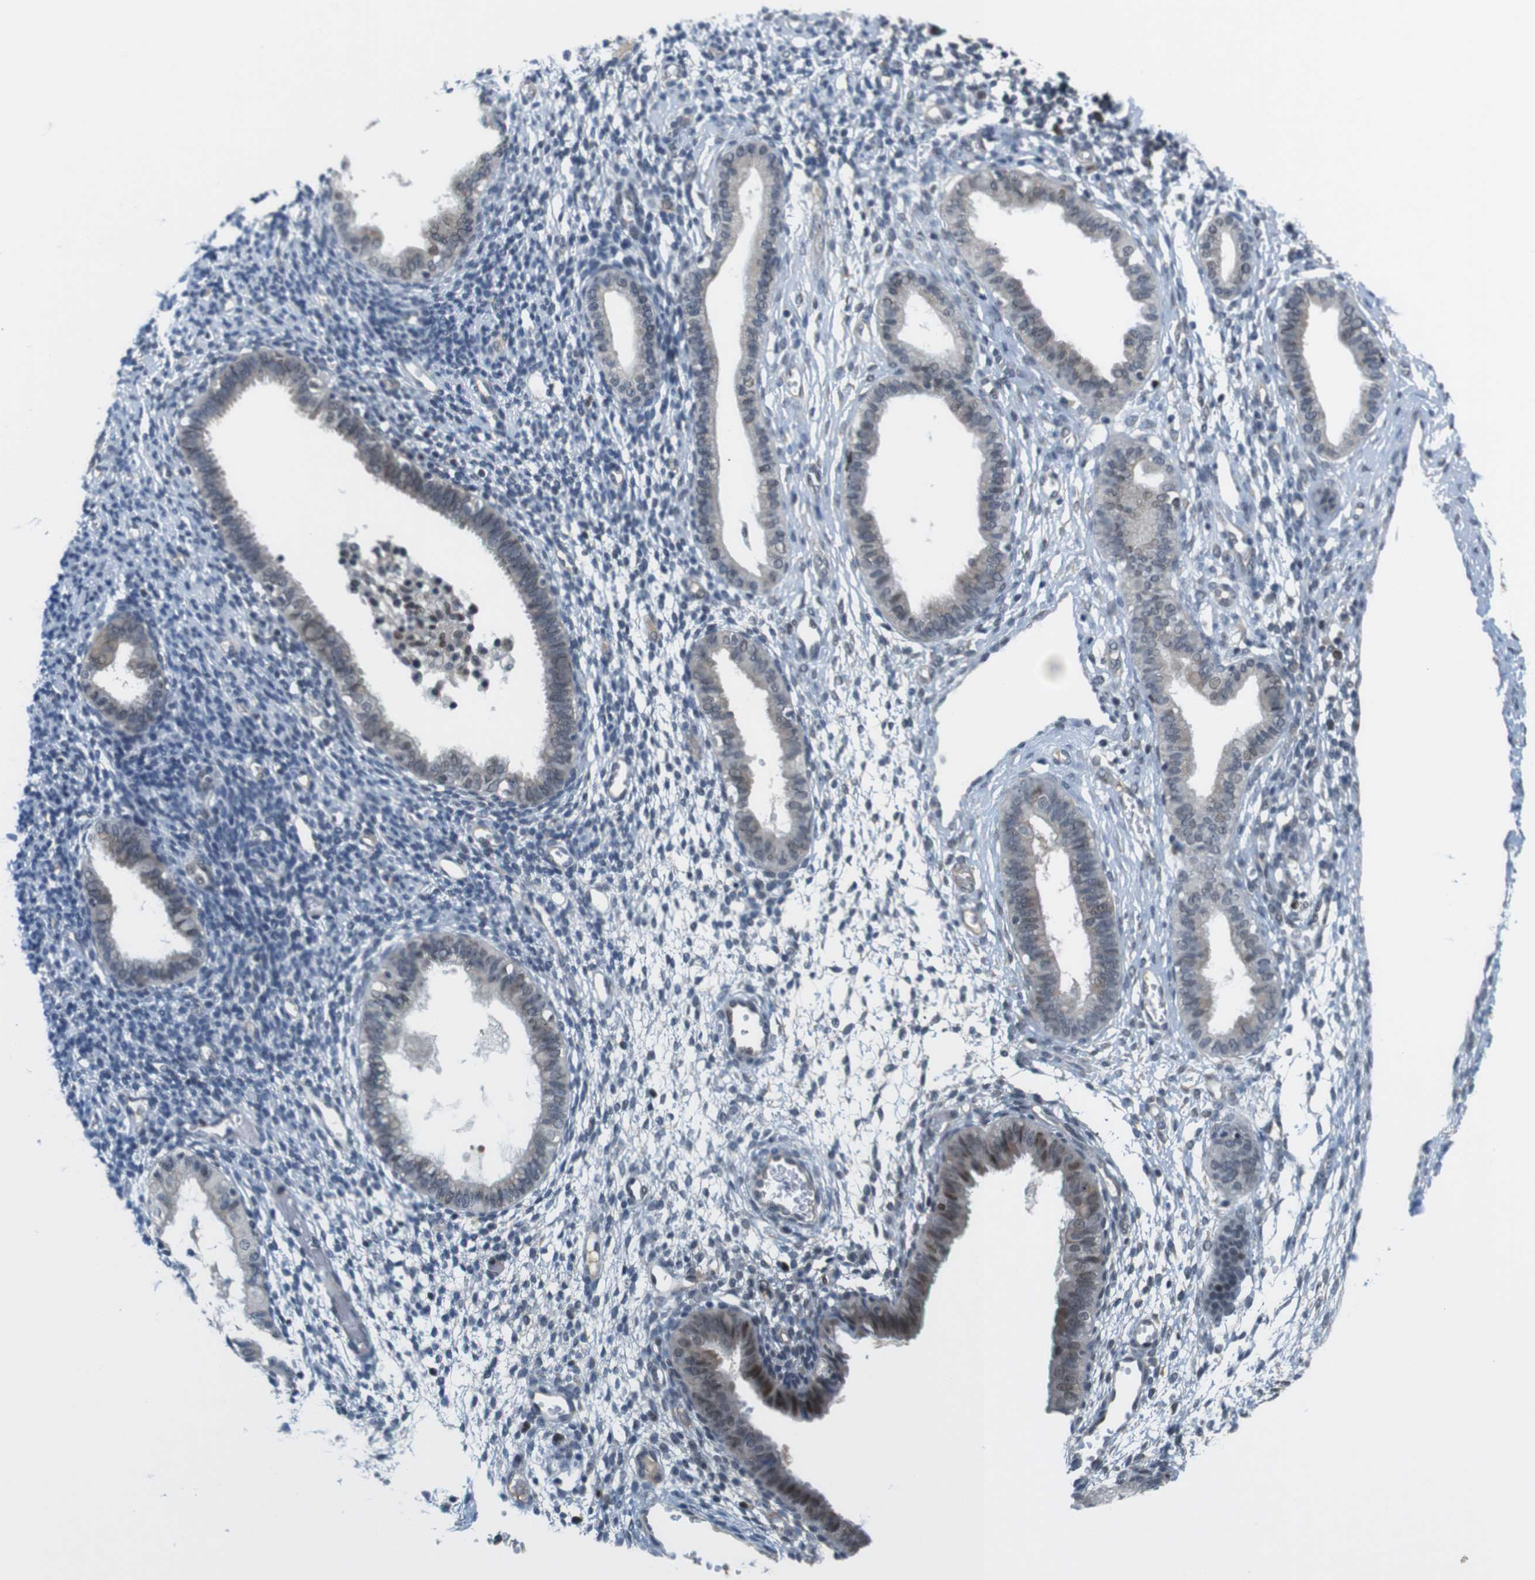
{"staining": {"intensity": "negative", "quantity": "none", "location": "none"}, "tissue": "endometrium", "cell_type": "Cells in endometrial stroma", "image_type": "normal", "snomed": [{"axis": "morphology", "description": "Normal tissue, NOS"}, {"axis": "topography", "description": "Endometrium"}], "caption": "An immunohistochemistry photomicrograph of unremarkable endometrium is shown. There is no staining in cells in endometrial stroma of endometrium. Nuclei are stained in blue.", "gene": "SMCO2", "patient": {"sex": "female", "age": 61}}